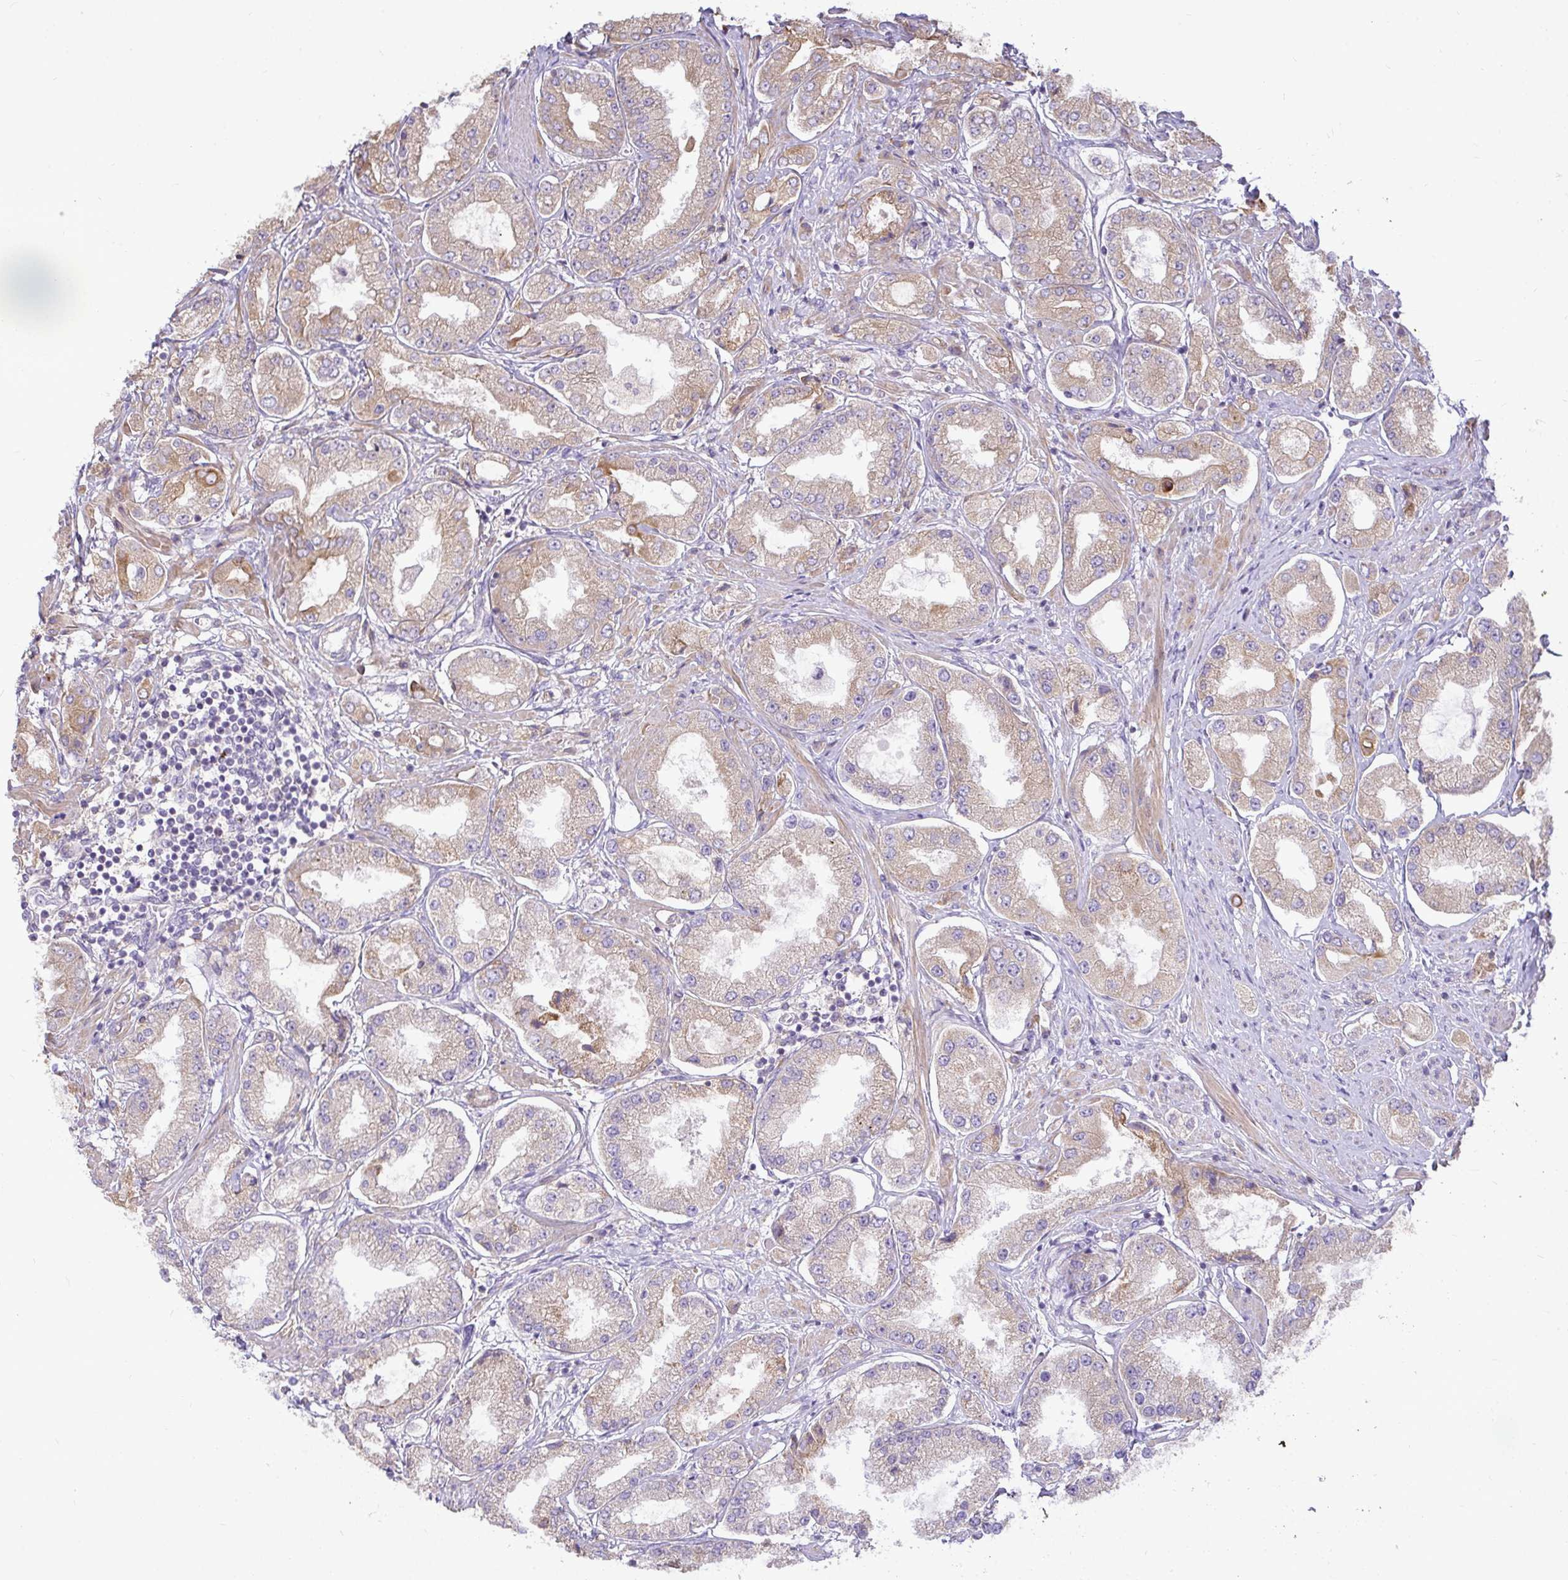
{"staining": {"intensity": "moderate", "quantity": ">75%", "location": "cytoplasmic/membranous"}, "tissue": "prostate cancer", "cell_type": "Tumor cells", "image_type": "cancer", "snomed": [{"axis": "morphology", "description": "Adenocarcinoma, High grade"}, {"axis": "topography", "description": "Prostate"}], "caption": "An image showing moderate cytoplasmic/membranous expression in approximately >75% of tumor cells in adenocarcinoma (high-grade) (prostate), as visualized by brown immunohistochemical staining.", "gene": "STRIP1", "patient": {"sex": "male", "age": 69}}